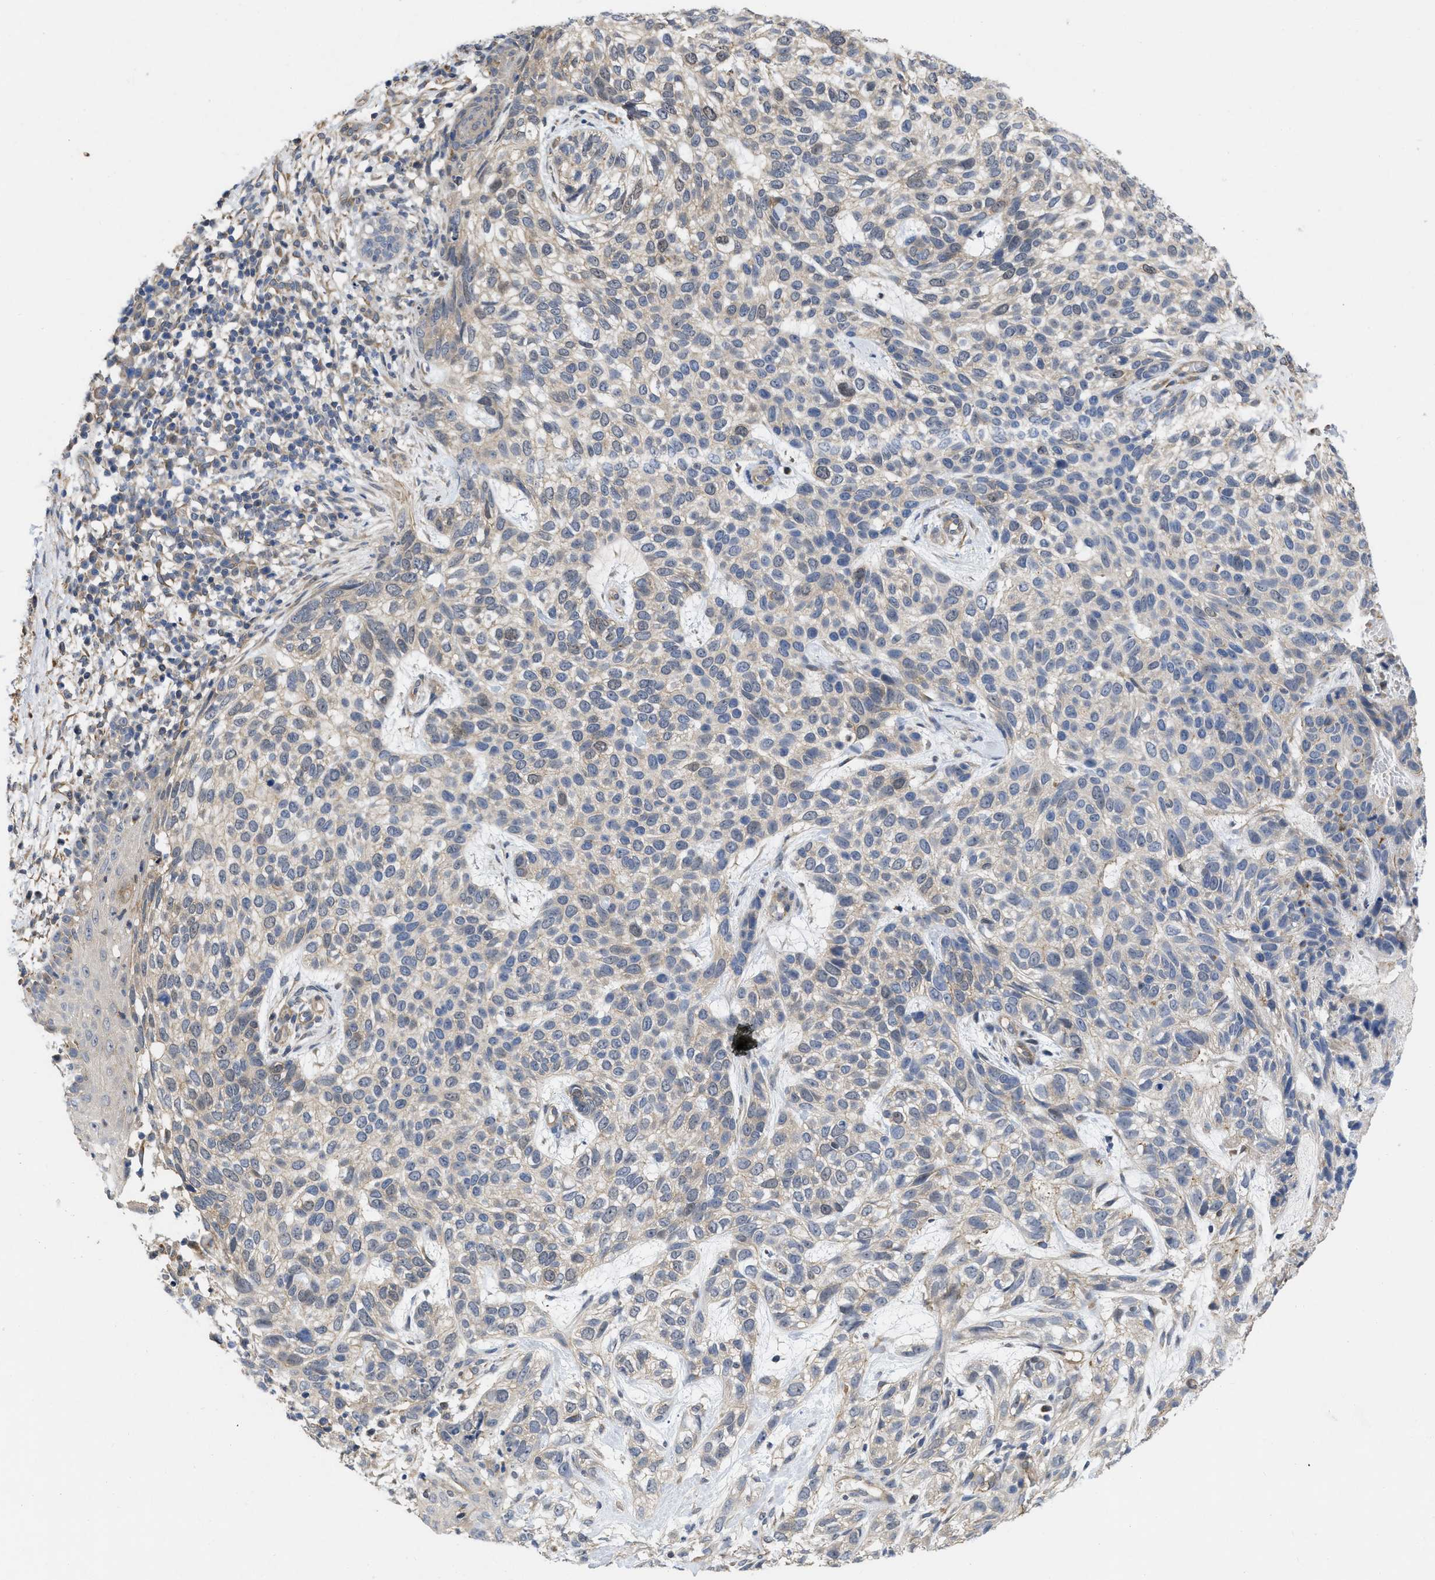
{"staining": {"intensity": "weak", "quantity": "<25%", "location": "cytoplasmic/membranous"}, "tissue": "skin cancer", "cell_type": "Tumor cells", "image_type": "cancer", "snomed": [{"axis": "morphology", "description": "Normal tissue, NOS"}, {"axis": "morphology", "description": "Basal cell carcinoma"}, {"axis": "topography", "description": "Skin"}], "caption": "IHC of skin cancer reveals no positivity in tumor cells.", "gene": "ARHGEF26", "patient": {"sex": "male", "age": 79}}